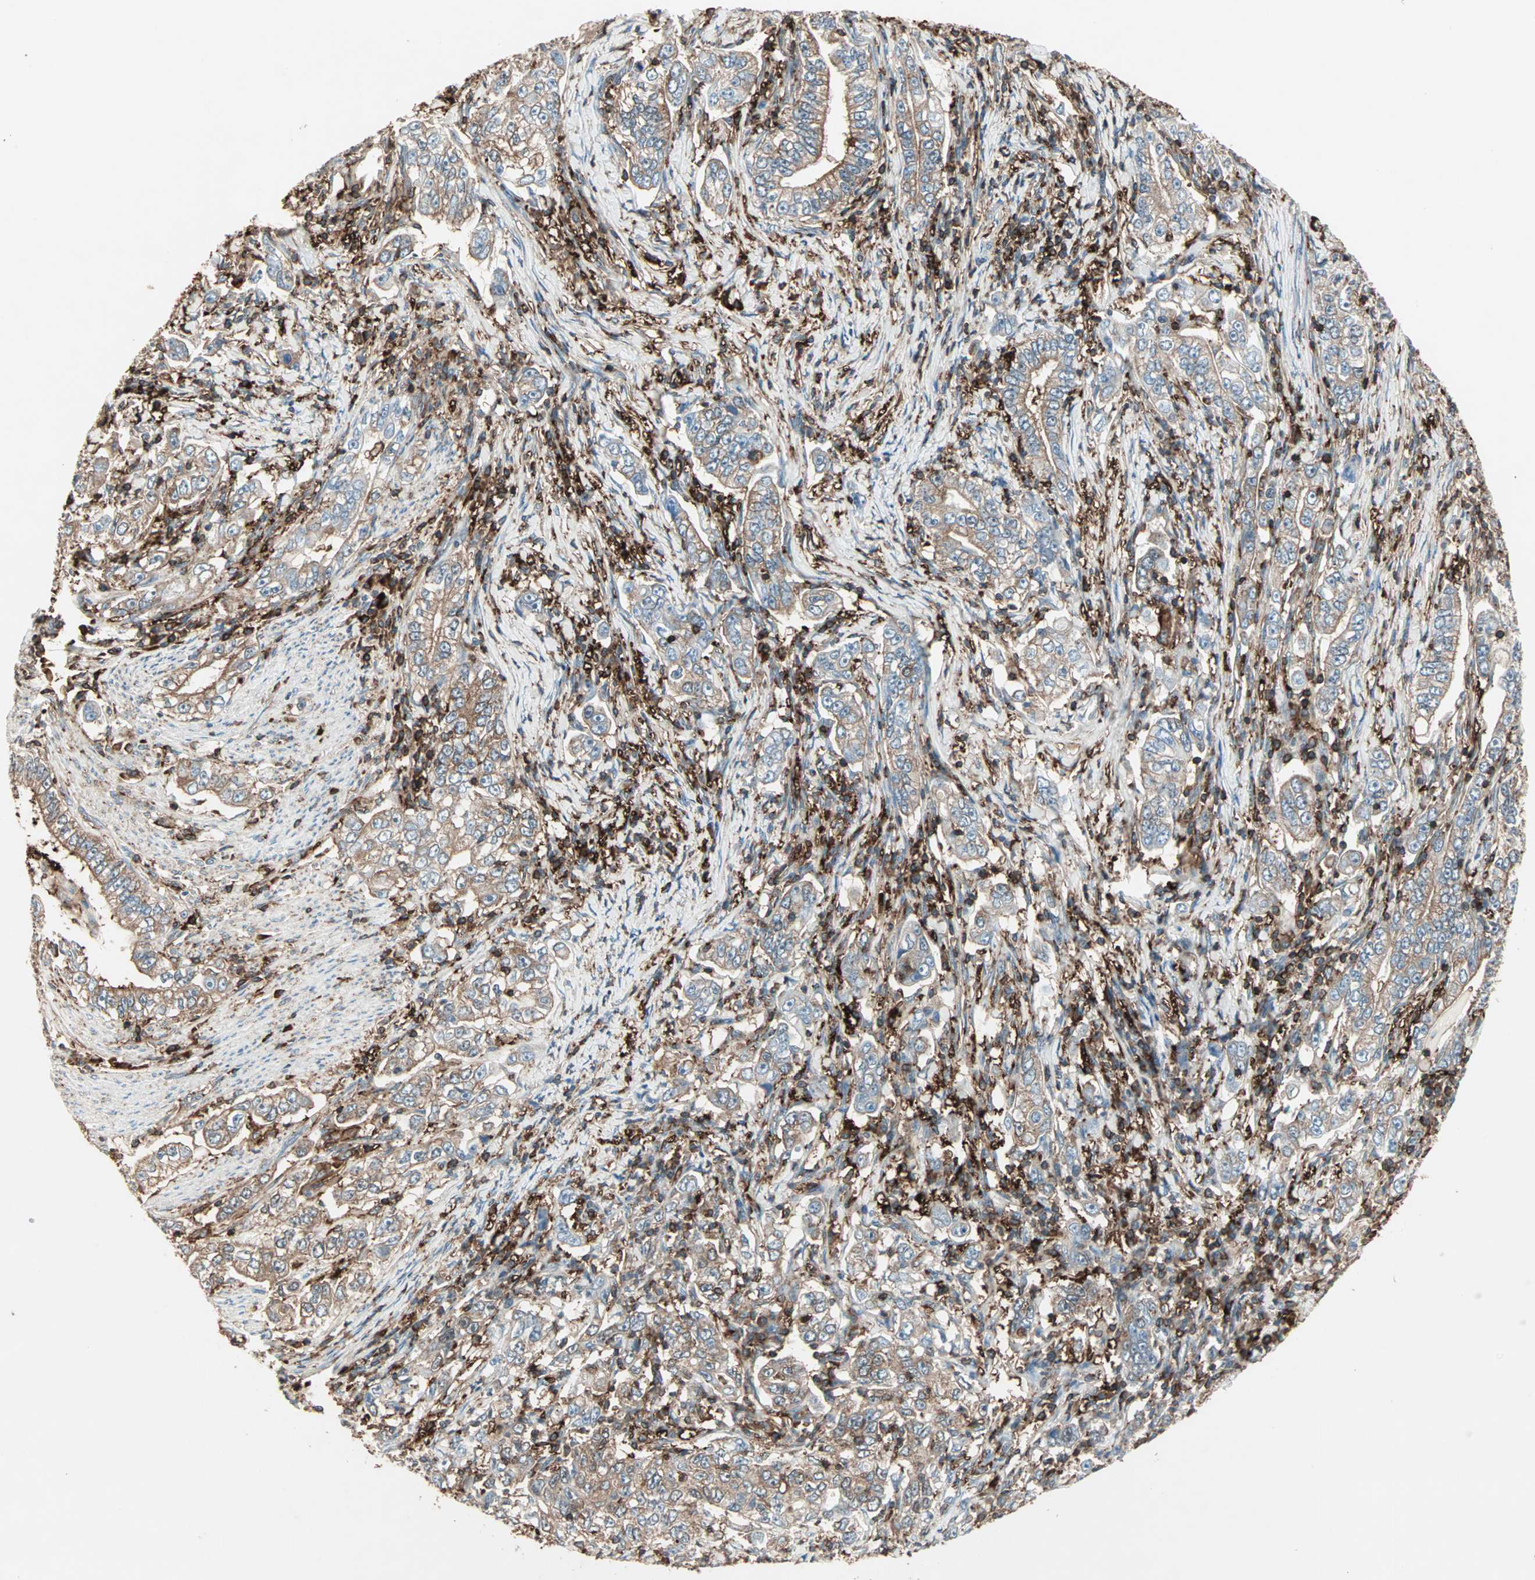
{"staining": {"intensity": "weak", "quantity": "25%-75%", "location": "cytoplasmic/membranous"}, "tissue": "stomach cancer", "cell_type": "Tumor cells", "image_type": "cancer", "snomed": [{"axis": "morphology", "description": "Adenocarcinoma, NOS"}, {"axis": "topography", "description": "Stomach, lower"}], "caption": "A histopathology image of adenocarcinoma (stomach) stained for a protein exhibits weak cytoplasmic/membranous brown staining in tumor cells. (IHC, brightfield microscopy, high magnification).", "gene": "MMP3", "patient": {"sex": "female", "age": 72}}